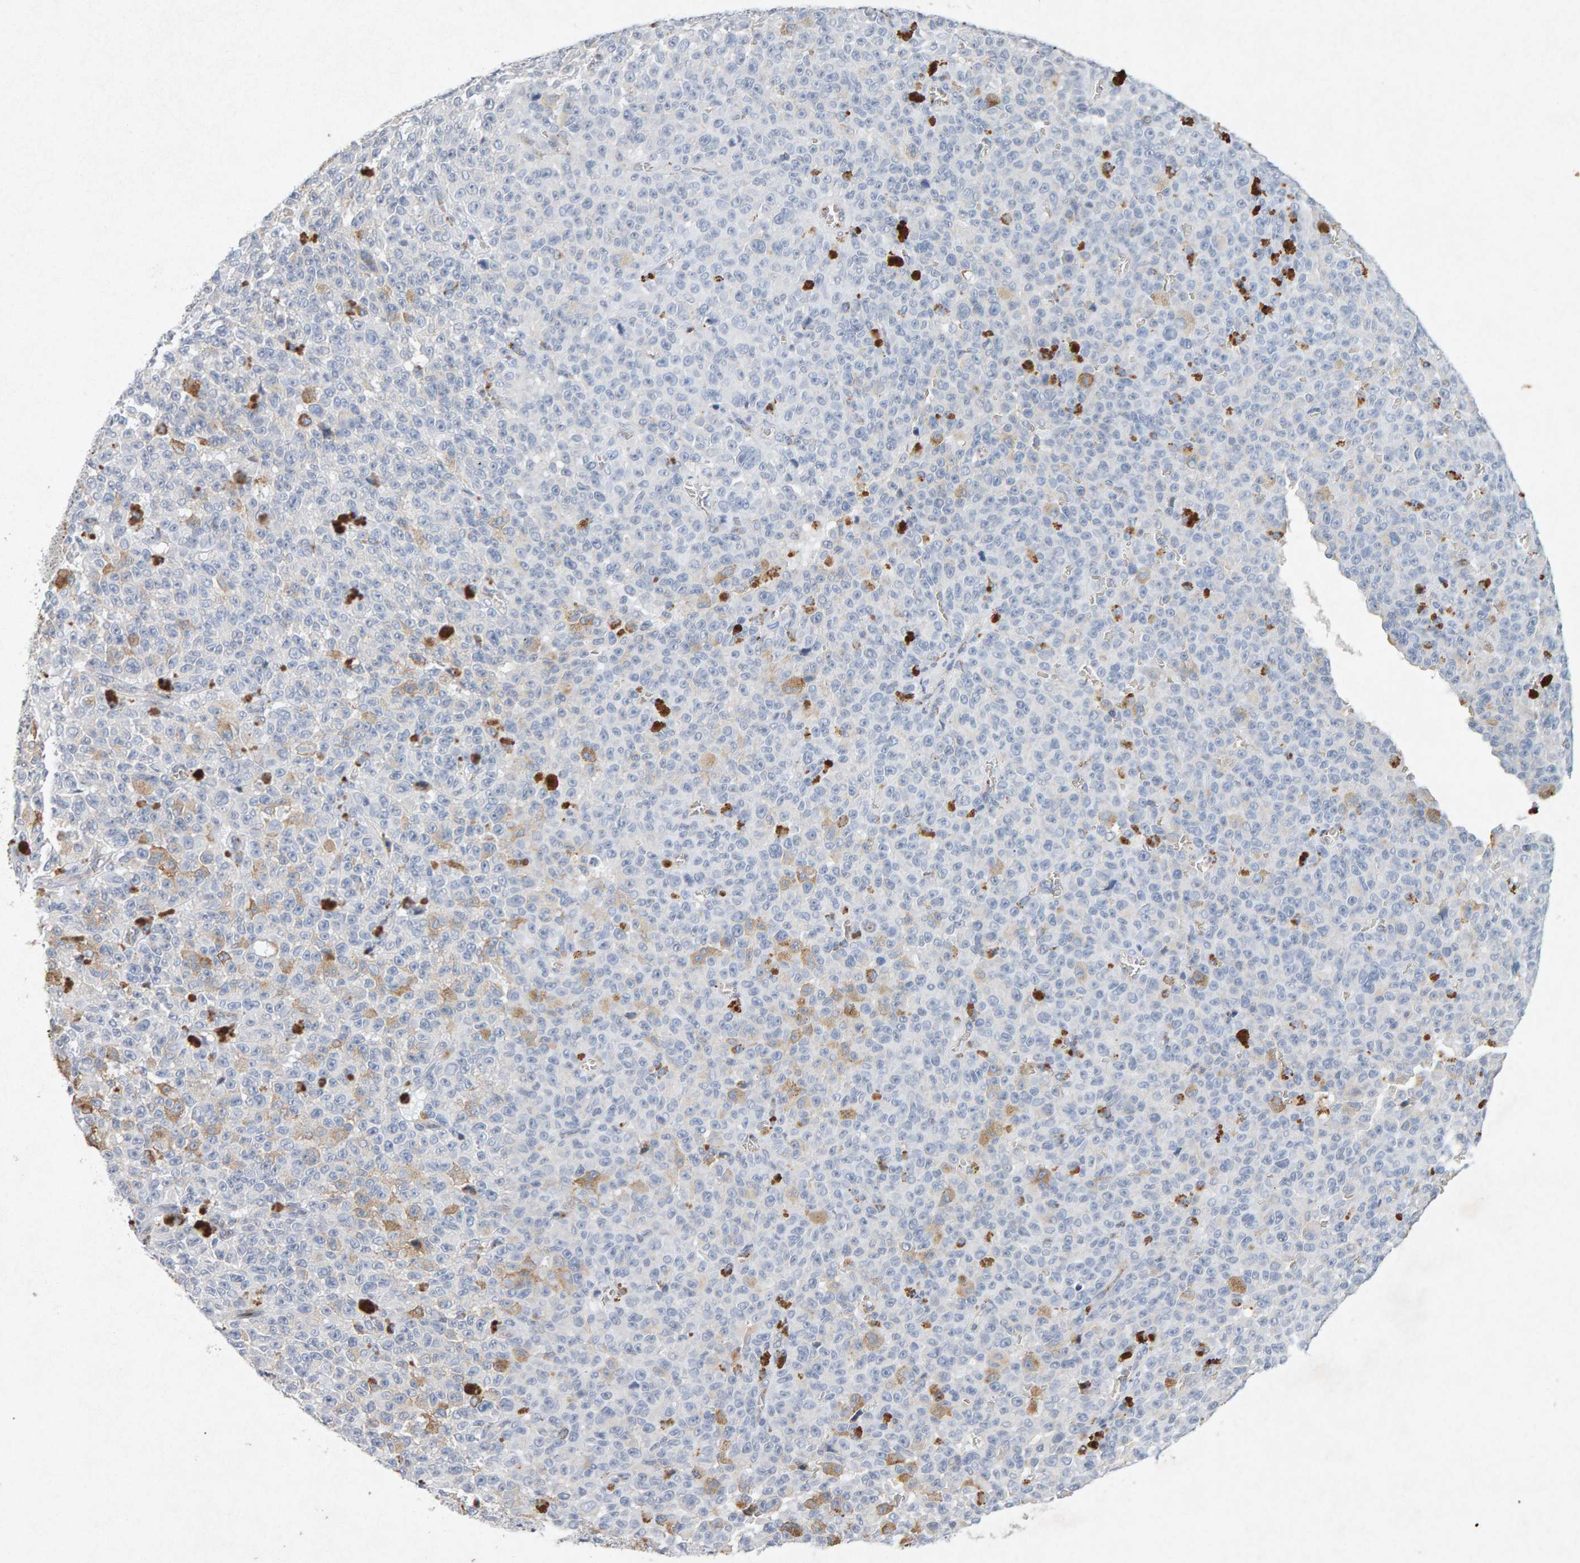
{"staining": {"intensity": "negative", "quantity": "none", "location": "none"}, "tissue": "melanoma", "cell_type": "Tumor cells", "image_type": "cancer", "snomed": [{"axis": "morphology", "description": "Malignant melanoma, NOS"}, {"axis": "topography", "description": "Skin"}], "caption": "Tumor cells are negative for protein expression in human melanoma. (DAB IHC visualized using brightfield microscopy, high magnification).", "gene": "PTPRM", "patient": {"sex": "female", "age": 82}}